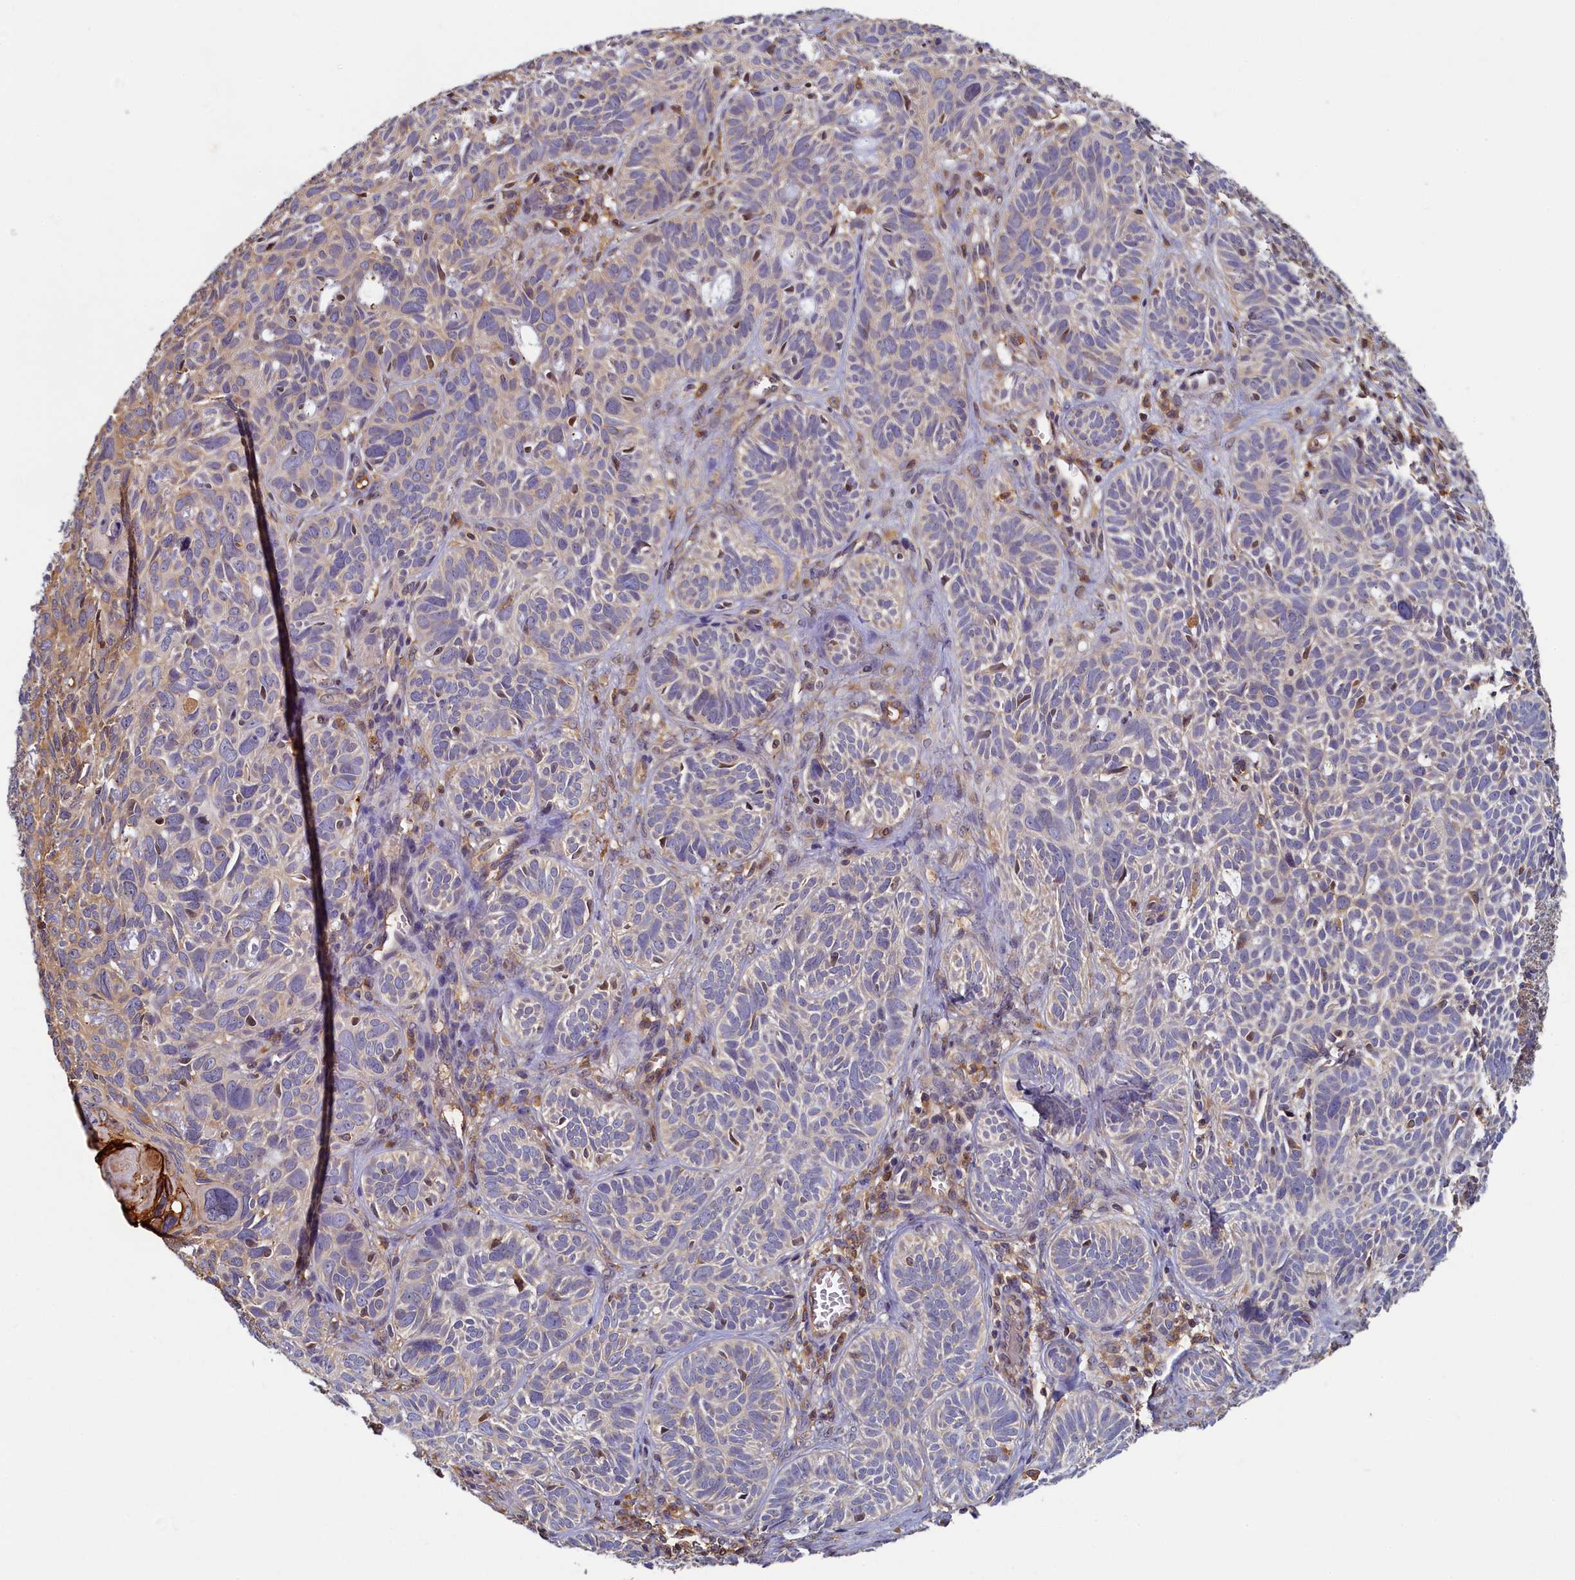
{"staining": {"intensity": "weak", "quantity": "<25%", "location": "cytoplasmic/membranous"}, "tissue": "skin cancer", "cell_type": "Tumor cells", "image_type": "cancer", "snomed": [{"axis": "morphology", "description": "Basal cell carcinoma"}, {"axis": "topography", "description": "Skin"}], "caption": "Immunohistochemistry (IHC) of basal cell carcinoma (skin) demonstrates no staining in tumor cells.", "gene": "TIMM8B", "patient": {"sex": "male", "age": 69}}